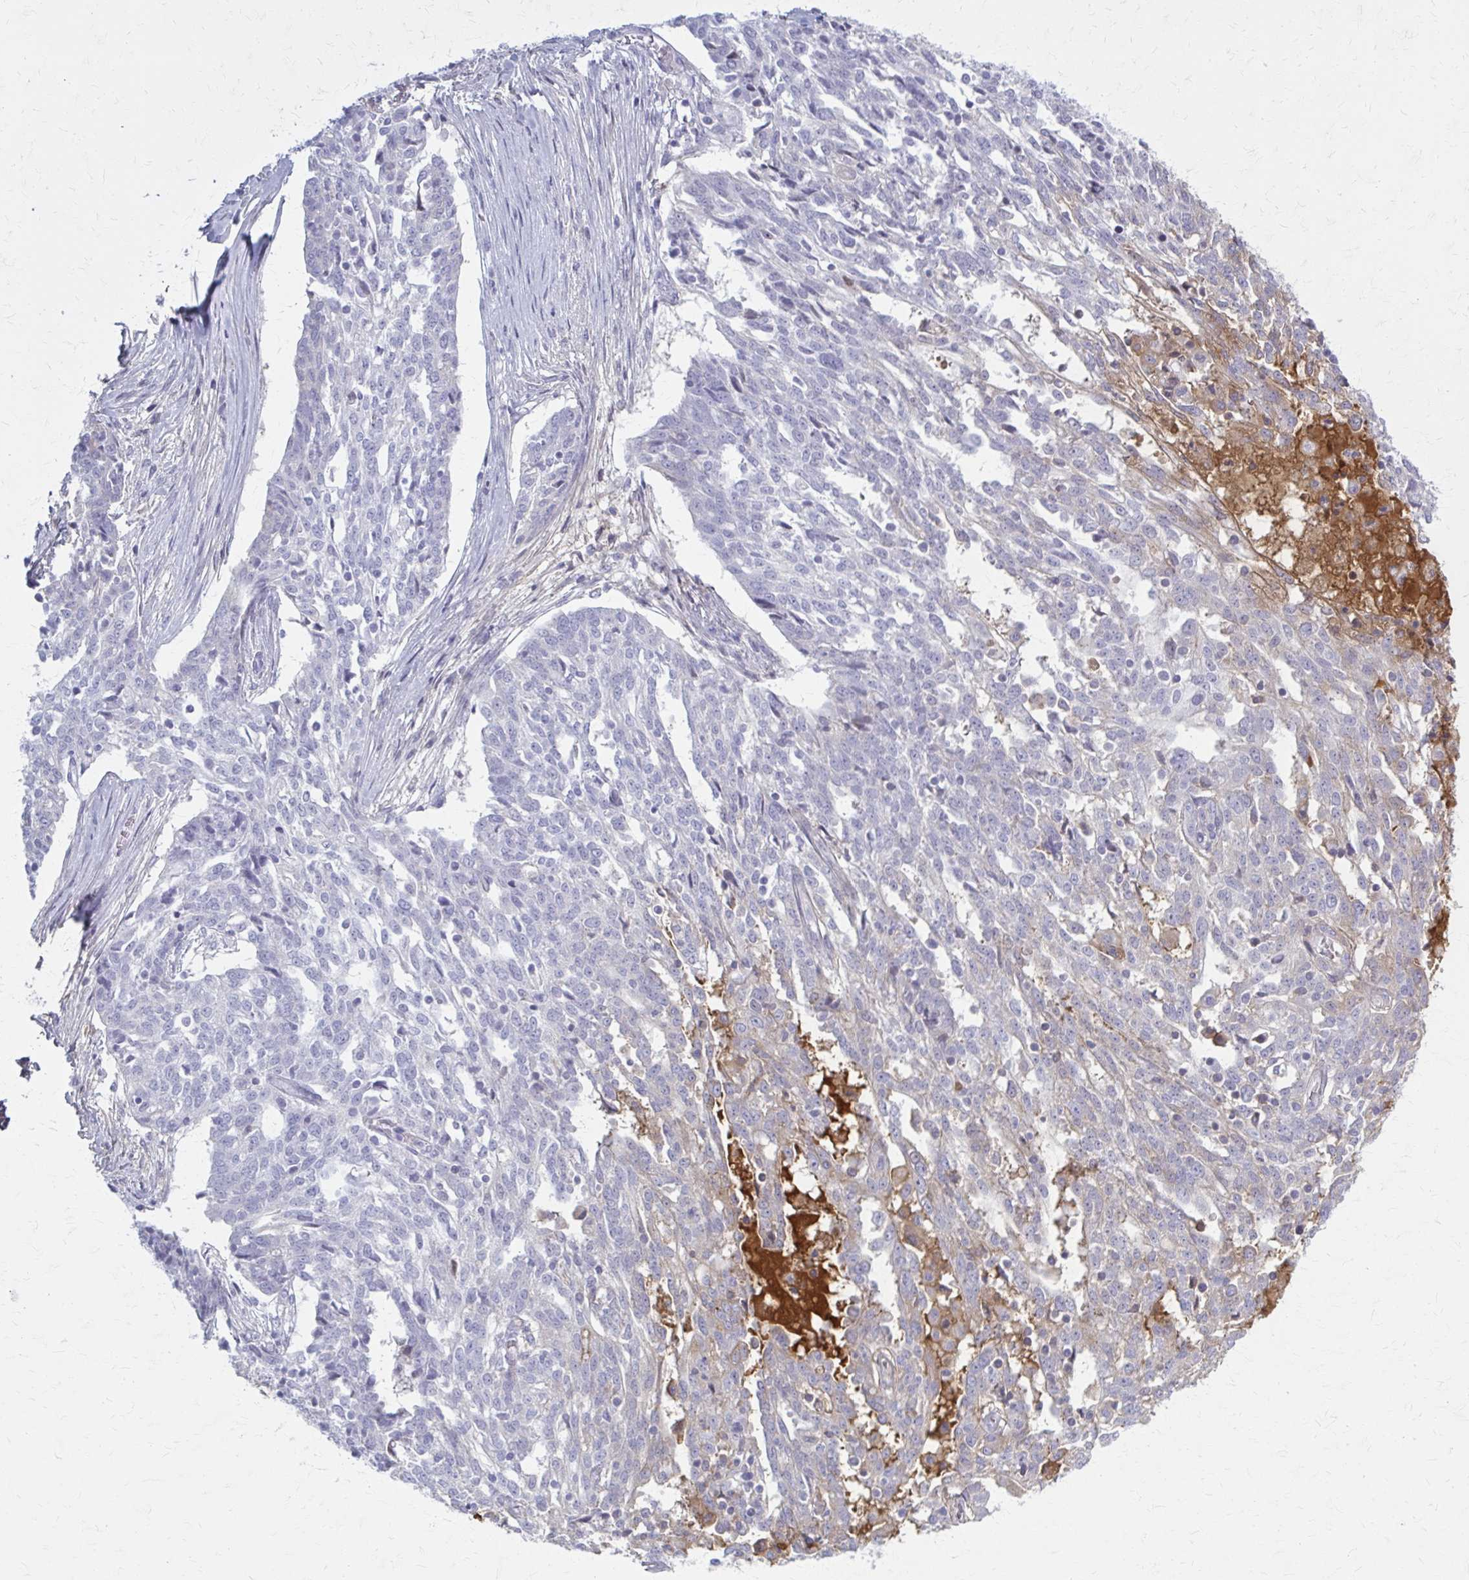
{"staining": {"intensity": "negative", "quantity": "none", "location": "none"}, "tissue": "ovarian cancer", "cell_type": "Tumor cells", "image_type": "cancer", "snomed": [{"axis": "morphology", "description": "Cystadenocarcinoma, serous, NOS"}, {"axis": "topography", "description": "Ovary"}], "caption": "There is no significant expression in tumor cells of ovarian serous cystadenocarcinoma. (Brightfield microscopy of DAB IHC at high magnification).", "gene": "SERPIND1", "patient": {"sex": "female", "age": 67}}